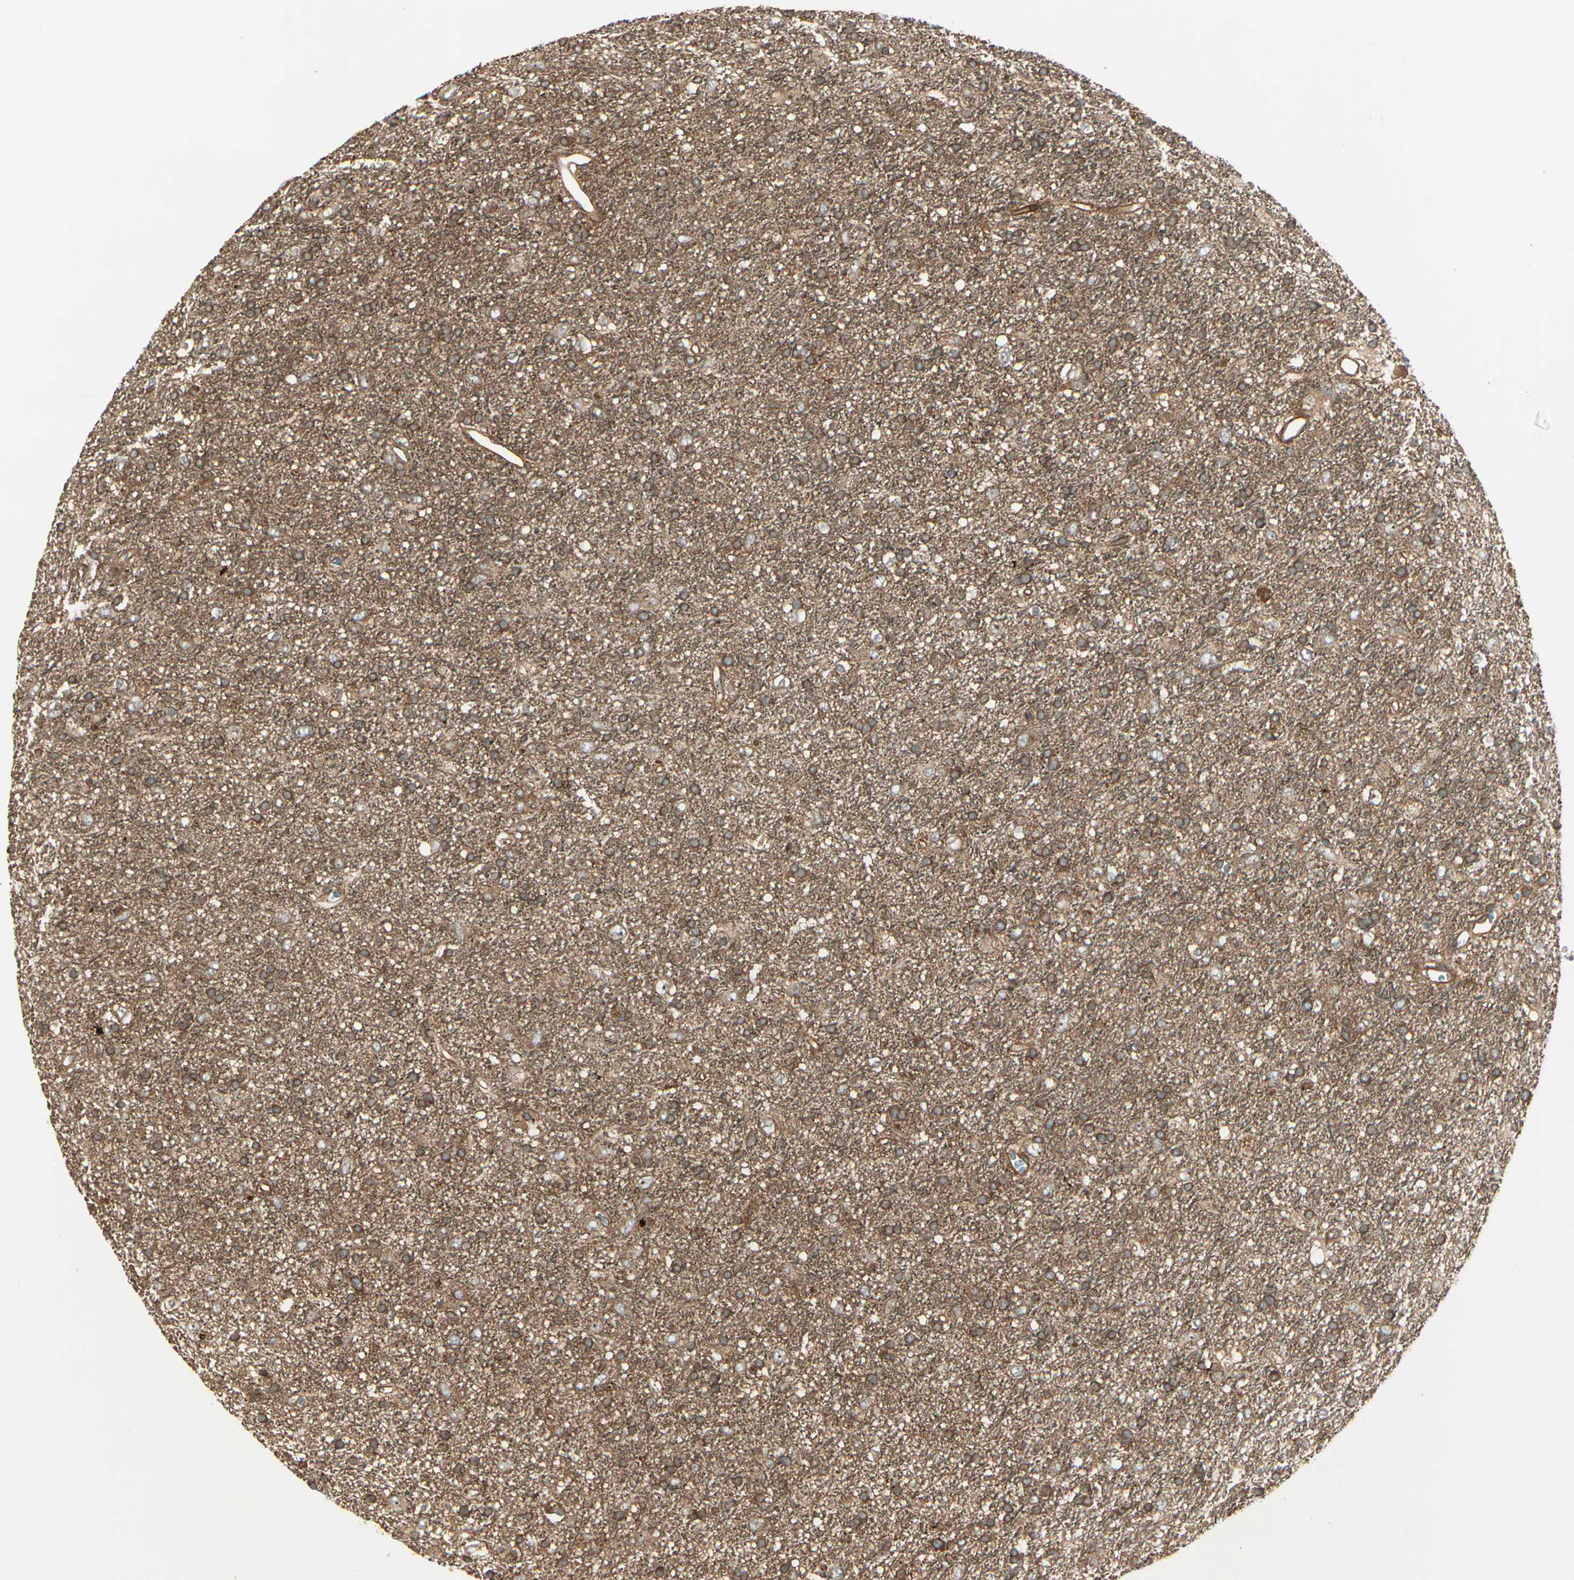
{"staining": {"intensity": "moderate", "quantity": ">75%", "location": "cytoplasmic/membranous"}, "tissue": "glioma", "cell_type": "Tumor cells", "image_type": "cancer", "snomed": [{"axis": "morphology", "description": "Glioma, malignant, Low grade"}, {"axis": "topography", "description": "Brain"}], "caption": "Immunohistochemistry photomicrograph of neoplastic tissue: human malignant low-grade glioma stained using immunohistochemistry (IHC) exhibits medium levels of moderate protein expression localized specifically in the cytoplasmic/membranous of tumor cells, appearing as a cytoplasmic/membranous brown color.", "gene": "FKBP15", "patient": {"sex": "male", "age": 77}}